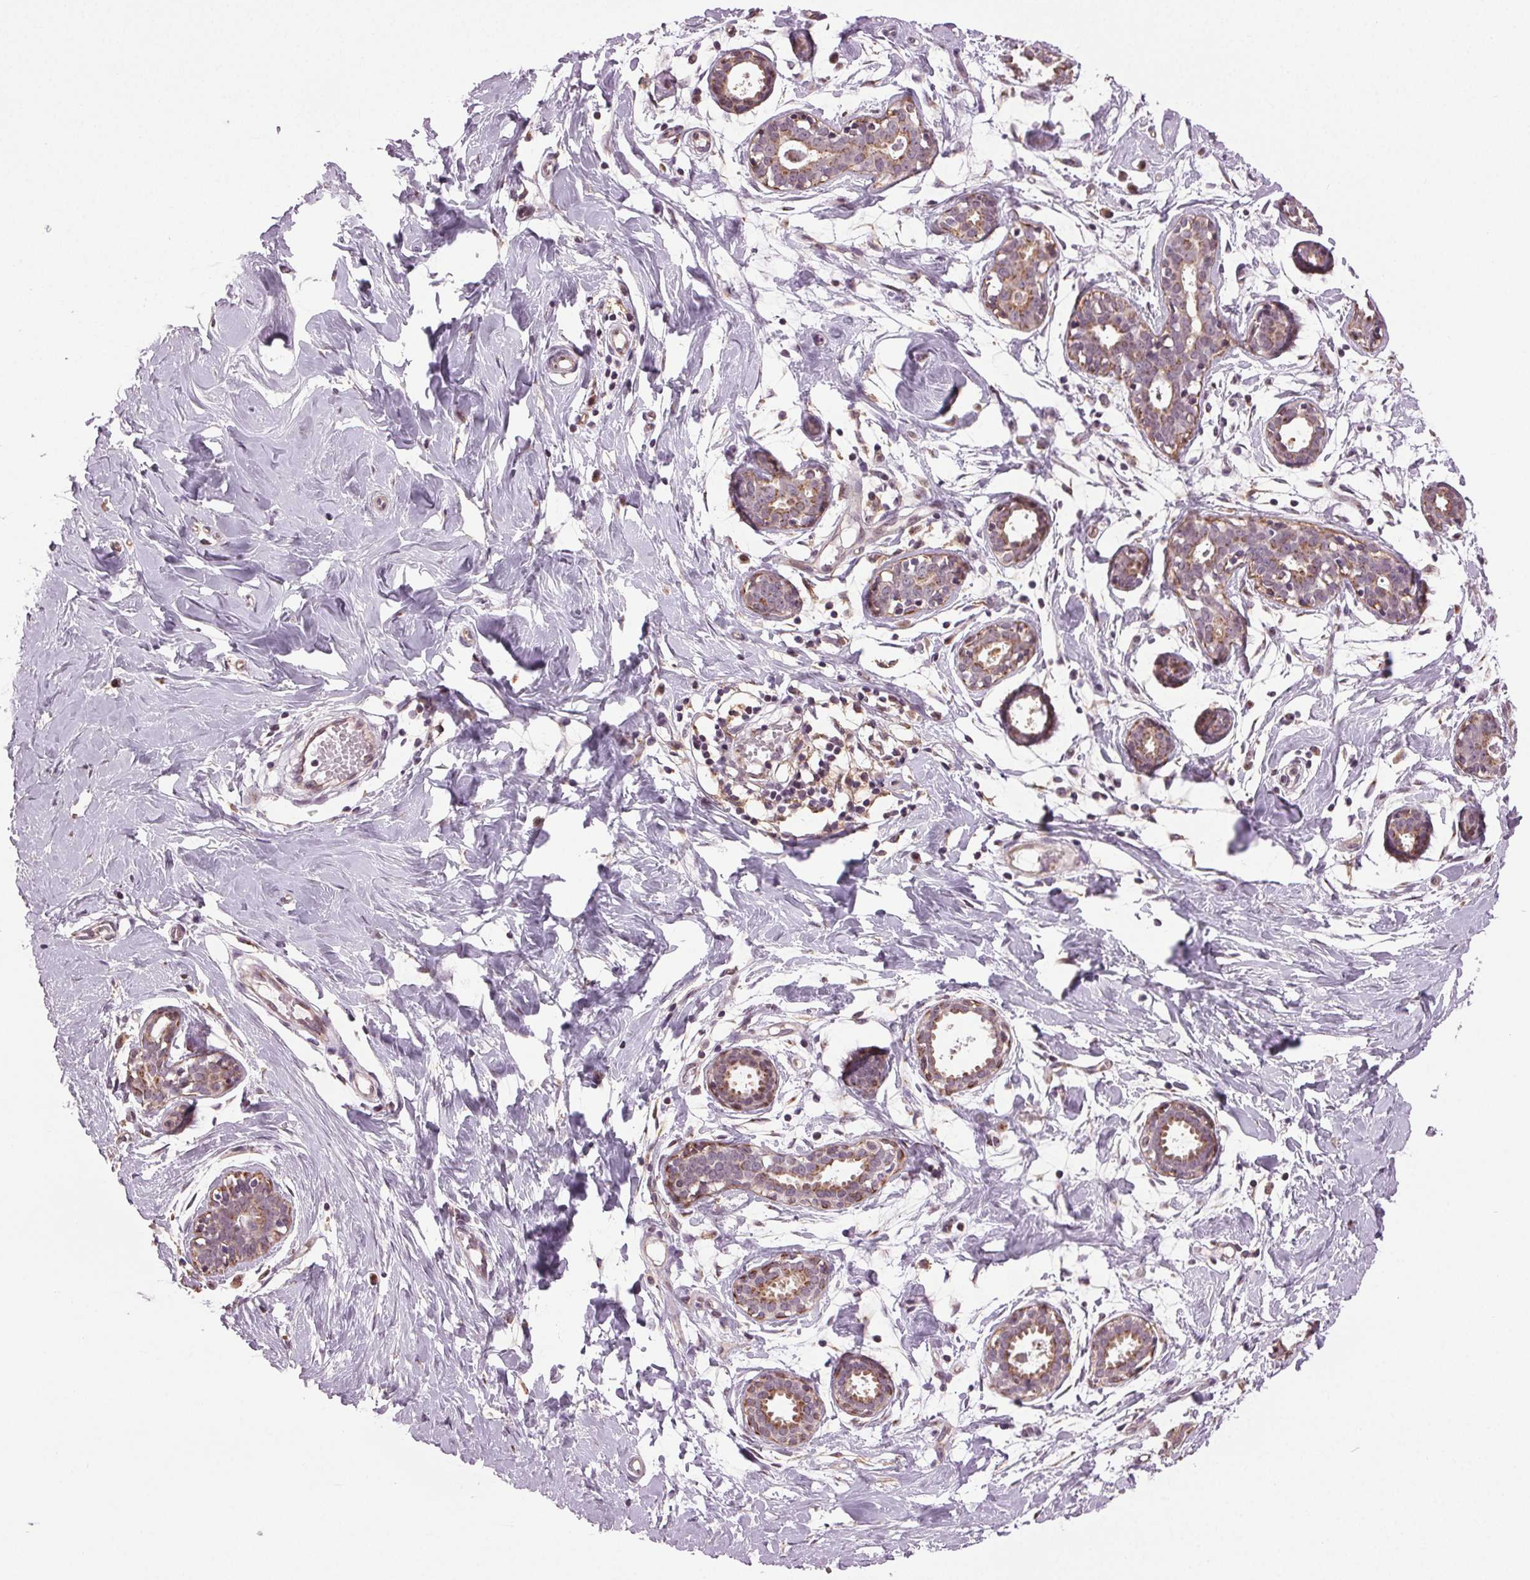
{"staining": {"intensity": "weak", "quantity": "25%-75%", "location": "cytoplasmic/membranous"}, "tissue": "breast", "cell_type": "Adipocytes", "image_type": "normal", "snomed": [{"axis": "morphology", "description": "Normal tissue, NOS"}, {"axis": "topography", "description": "Breast"}], "caption": "Immunohistochemistry (DAB) staining of benign human breast exhibits weak cytoplasmic/membranous protein expression in approximately 25%-75% of adipocytes.", "gene": "BSDC1", "patient": {"sex": "female", "age": 27}}